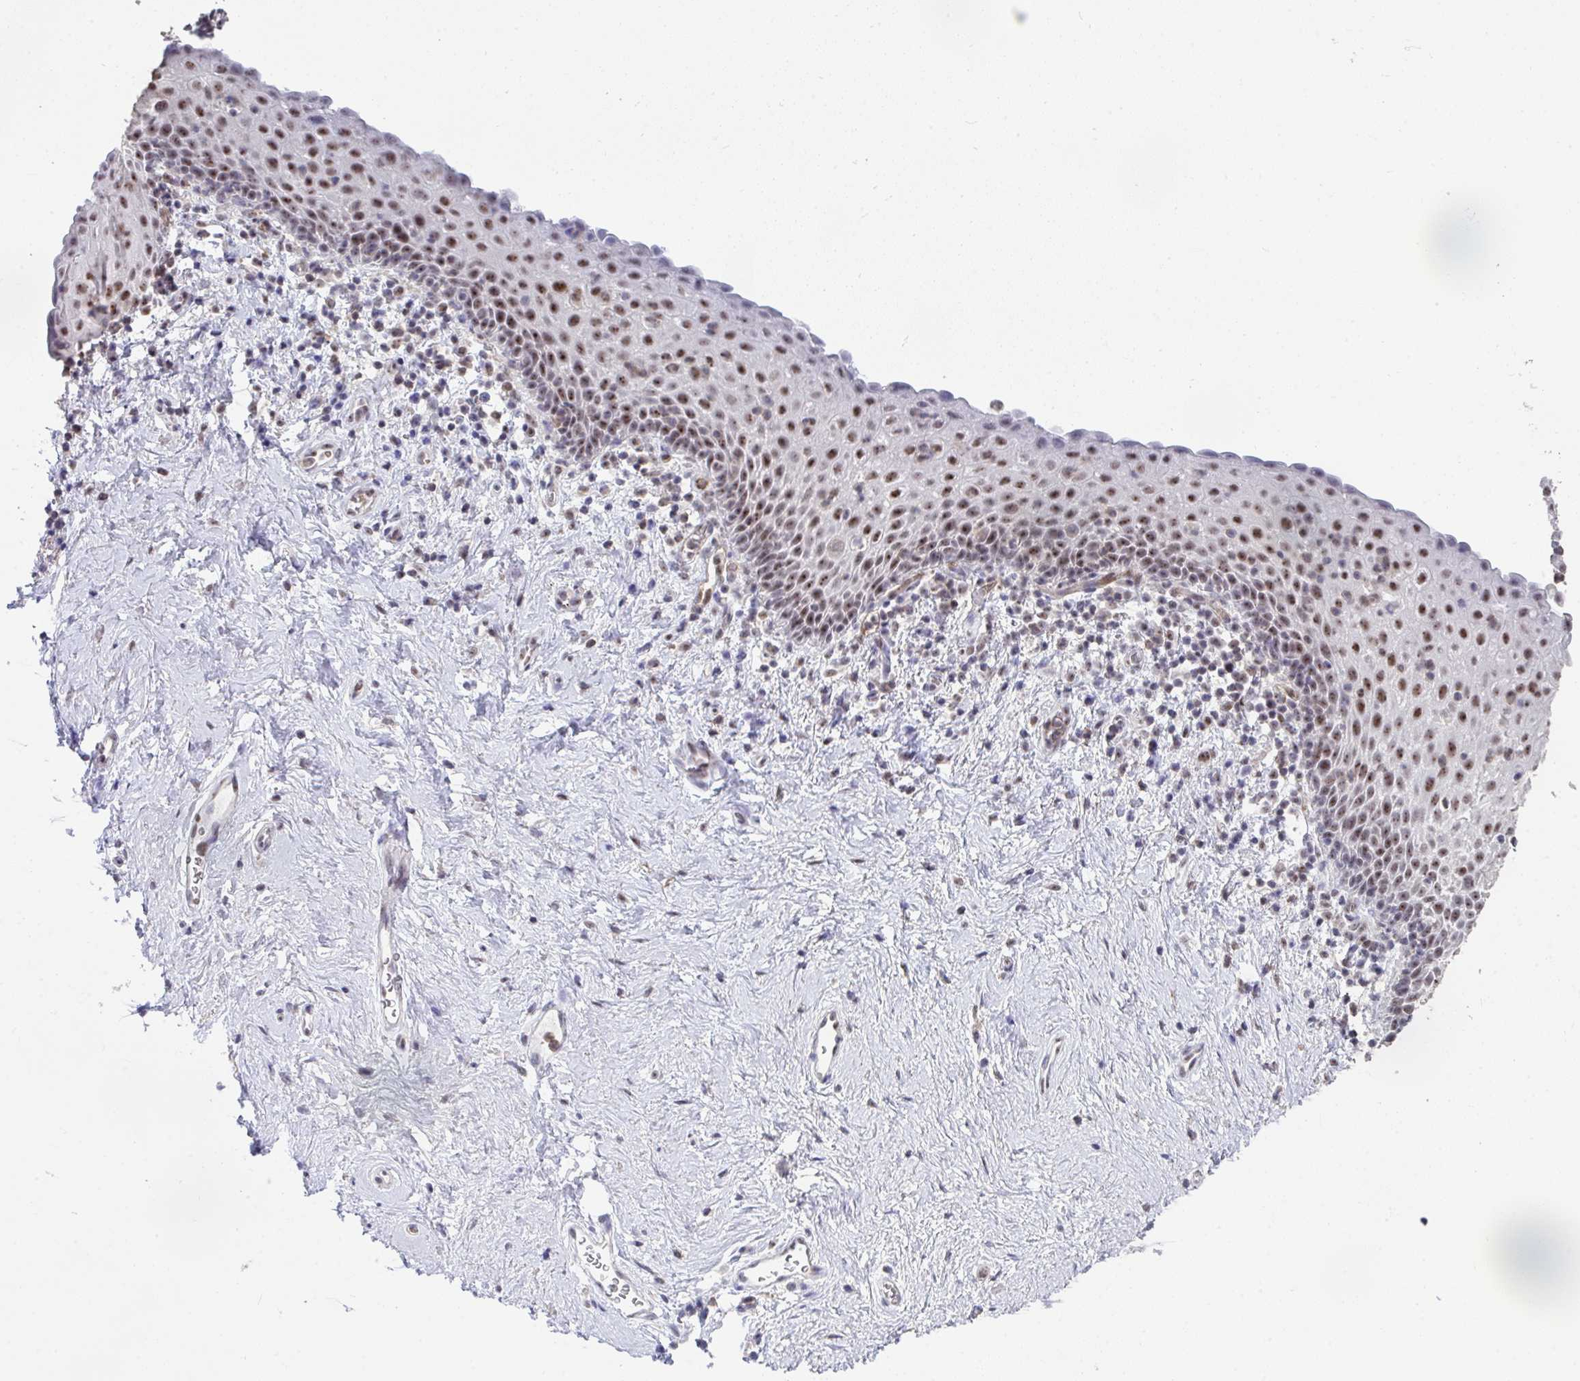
{"staining": {"intensity": "moderate", "quantity": "25%-75%", "location": "nuclear"}, "tissue": "vagina", "cell_type": "Squamous epithelial cells", "image_type": "normal", "snomed": [{"axis": "morphology", "description": "Normal tissue, NOS"}, {"axis": "topography", "description": "Vagina"}], "caption": "Immunohistochemical staining of normal human vagina shows 25%-75% levels of moderate nuclear protein staining in about 25%-75% of squamous epithelial cells.", "gene": "SENP3", "patient": {"sex": "female", "age": 61}}